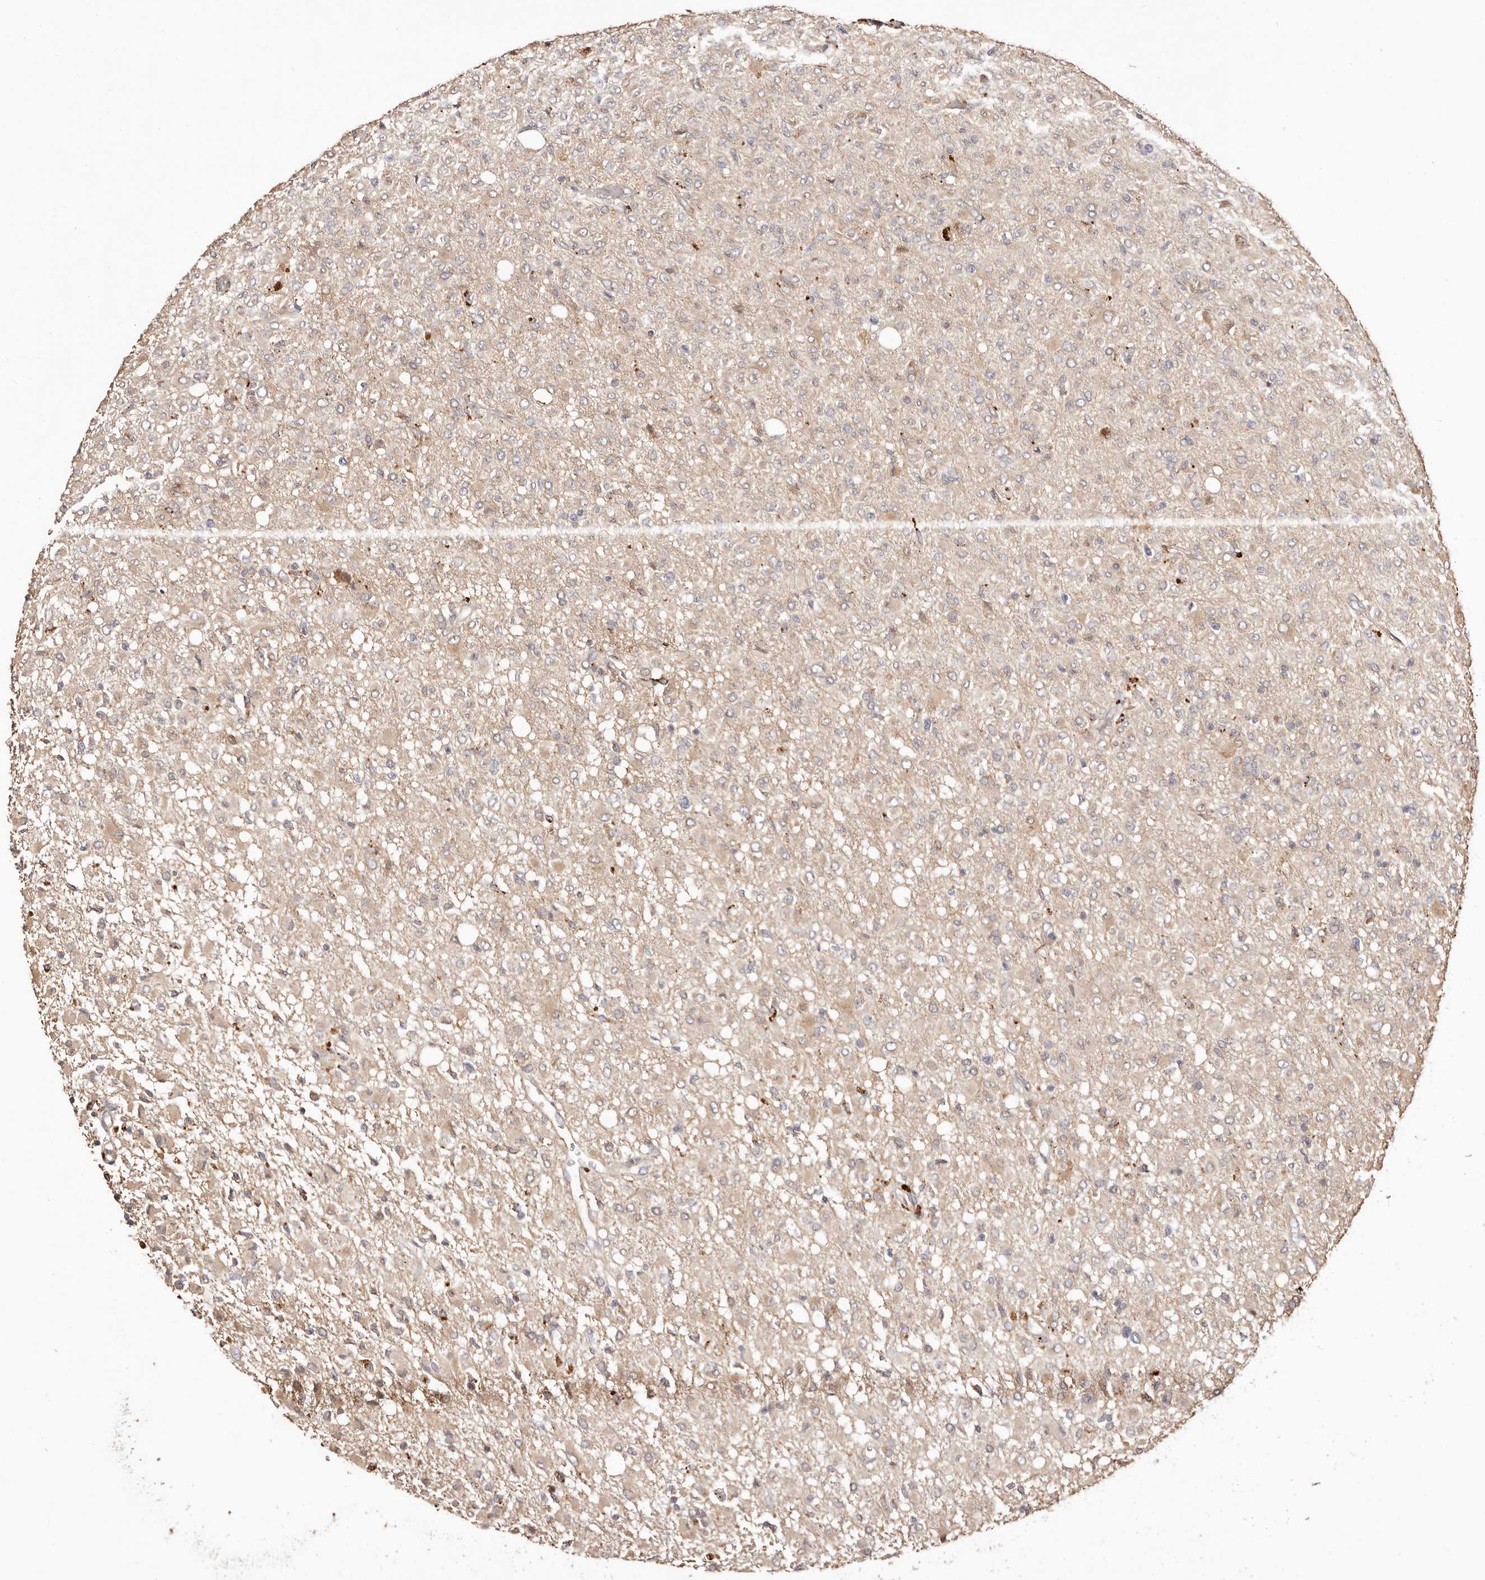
{"staining": {"intensity": "negative", "quantity": "none", "location": "none"}, "tissue": "glioma", "cell_type": "Tumor cells", "image_type": "cancer", "snomed": [{"axis": "morphology", "description": "Glioma, malignant, High grade"}, {"axis": "topography", "description": "Brain"}], "caption": "There is no significant expression in tumor cells of malignant glioma (high-grade).", "gene": "MAPK1", "patient": {"sex": "female", "age": 57}}